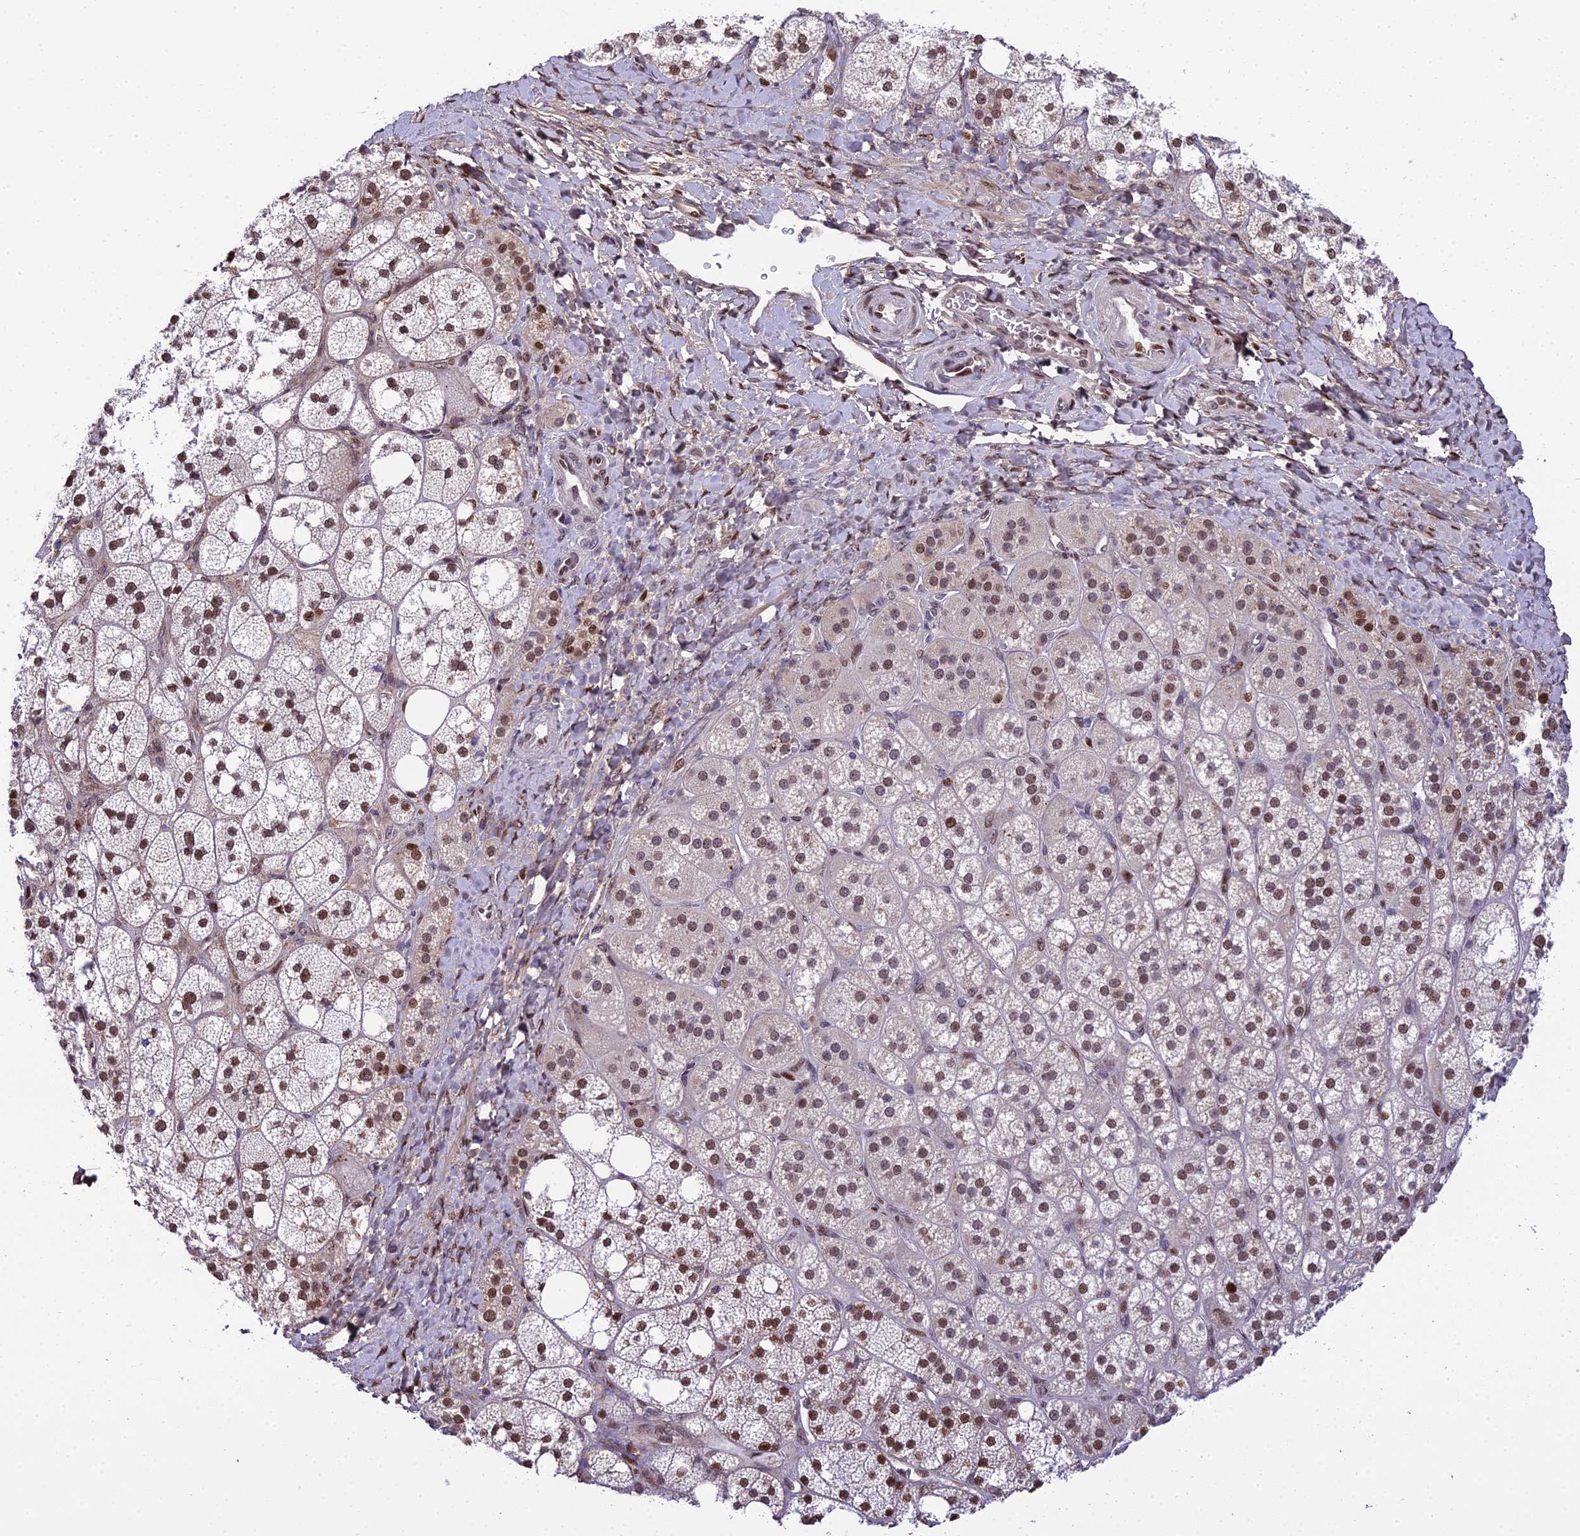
{"staining": {"intensity": "strong", "quantity": ">75%", "location": "nuclear"}, "tissue": "adrenal gland", "cell_type": "Glandular cells", "image_type": "normal", "snomed": [{"axis": "morphology", "description": "Normal tissue, NOS"}, {"axis": "topography", "description": "Adrenal gland"}], "caption": "The micrograph exhibits a brown stain indicating the presence of a protein in the nuclear of glandular cells in adrenal gland.", "gene": "ZNF707", "patient": {"sex": "male", "age": 61}}